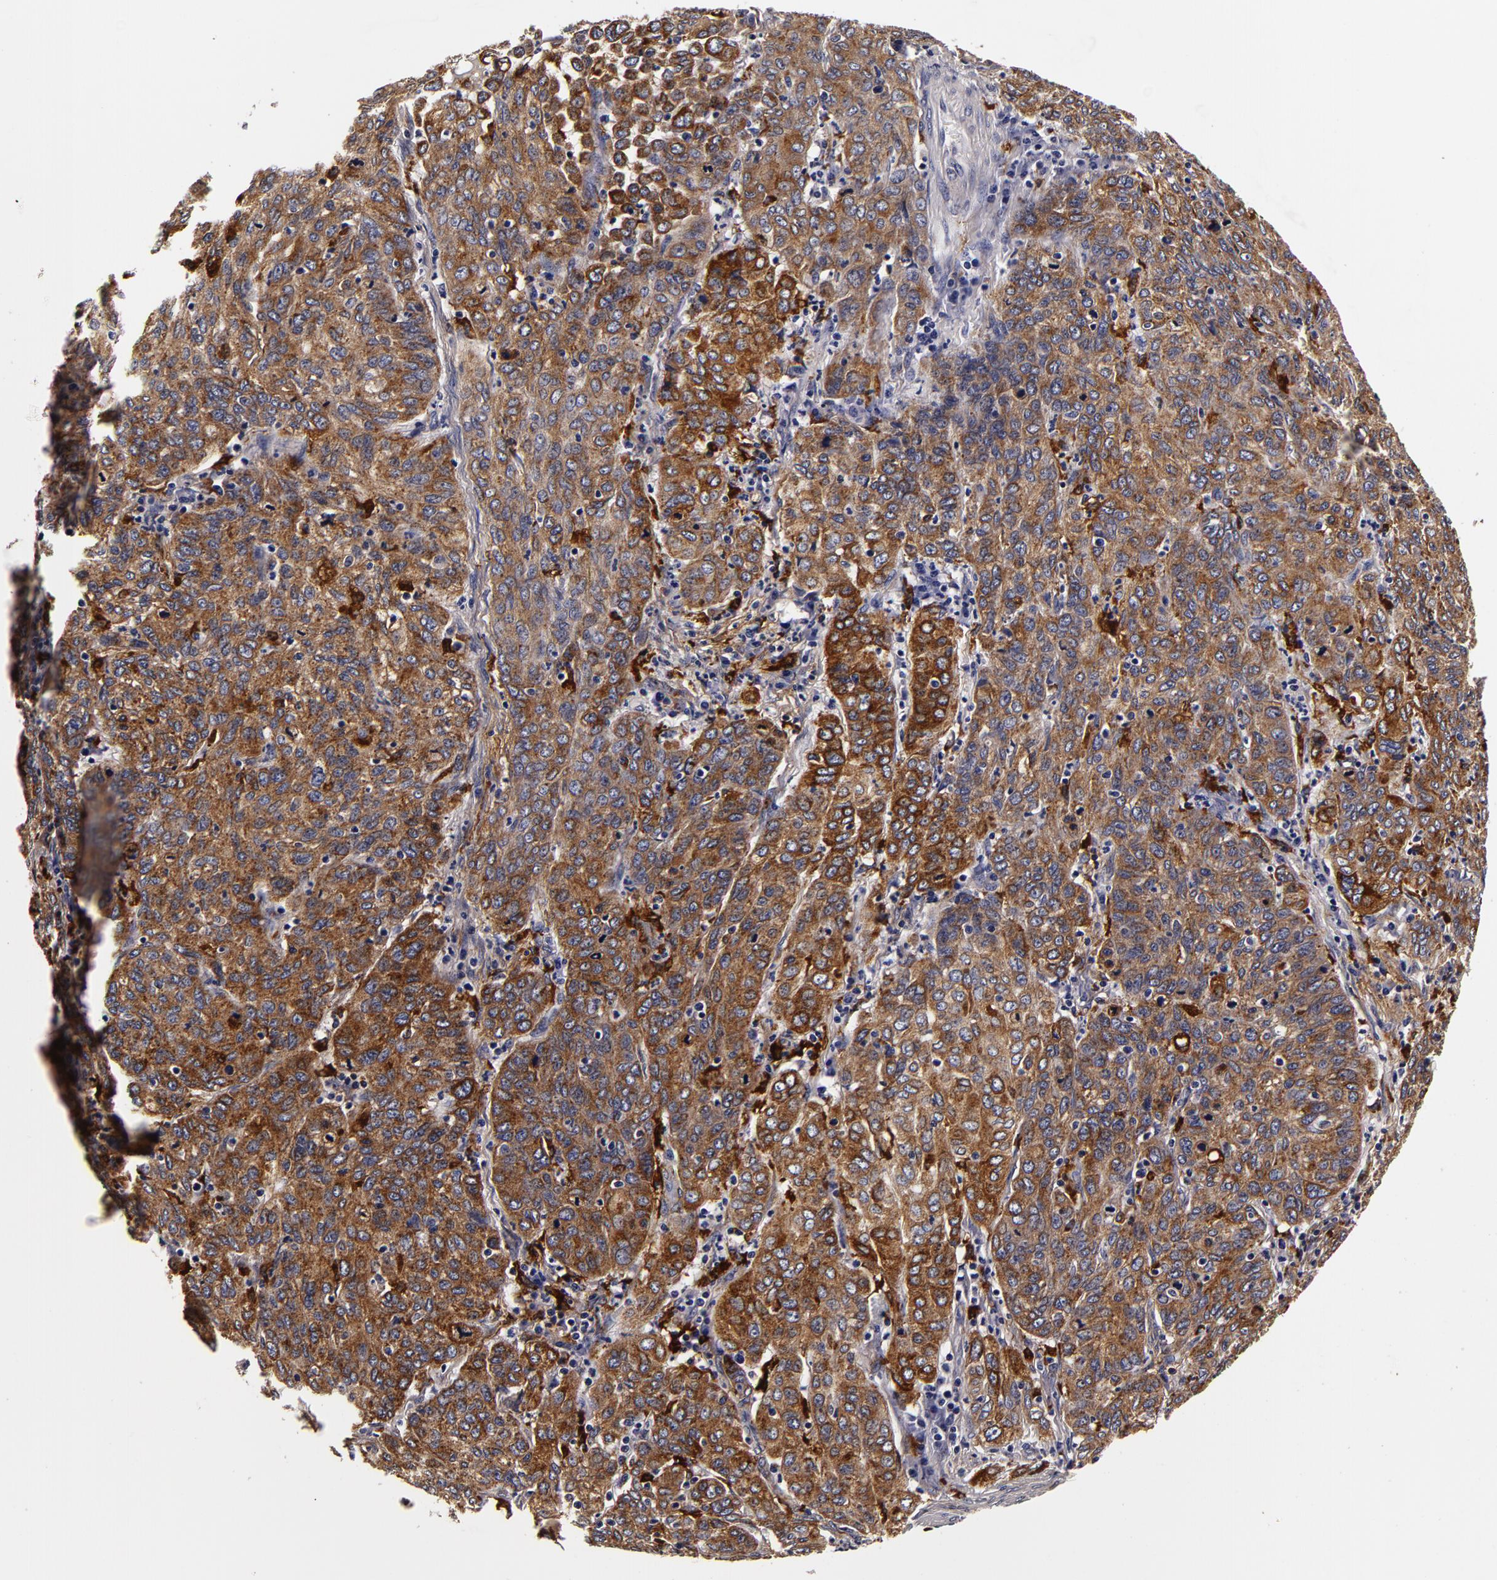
{"staining": {"intensity": "moderate", "quantity": ">75%", "location": "cytoplasmic/membranous"}, "tissue": "cervical cancer", "cell_type": "Tumor cells", "image_type": "cancer", "snomed": [{"axis": "morphology", "description": "Squamous cell carcinoma, NOS"}, {"axis": "topography", "description": "Cervix"}], "caption": "Tumor cells reveal medium levels of moderate cytoplasmic/membranous positivity in about >75% of cells in human cervical squamous cell carcinoma.", "gene": "LGALS3BP", "patient": {"sex": "female", "age": 38}}